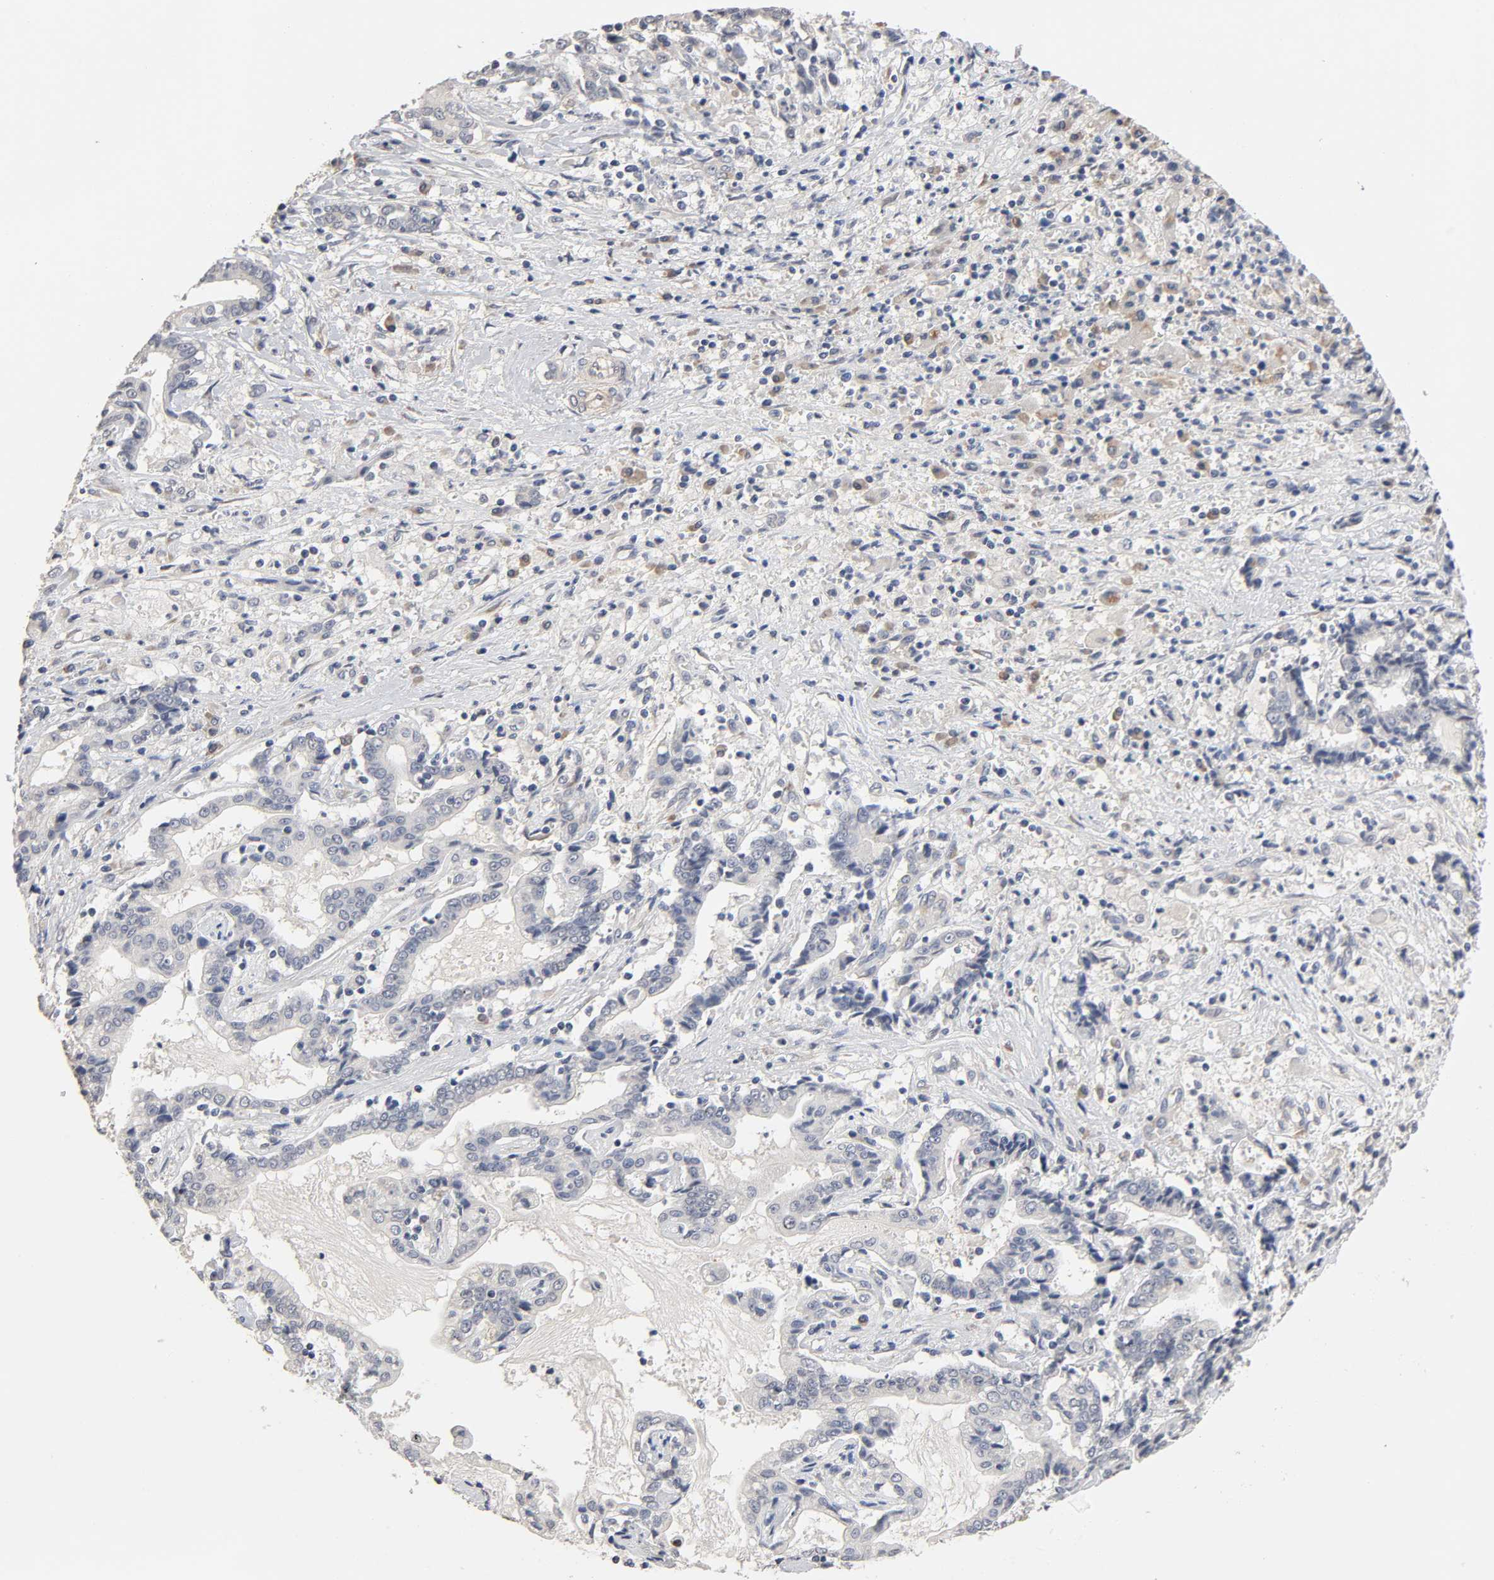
{"staining": {"intensity": "negative", "quantity": "none", "location": "none"}, "tissue": "liver cancer", "cell_type": "Tumor cells", "image_type": "cancer", "snomed": [{"axis": "morphology", "description": "Cholangiocarcinoma"}, {"axis": "topography", "description": "Liver"}], "caption": "High magnification brightfield microscopy of liver cancer stained with DAB (brown) and counterstained with hematoxylin (blue): tumor cells show no significant positivity.", "gene": "HDLBP", "patient": {"sex": "male", "age": 57}}